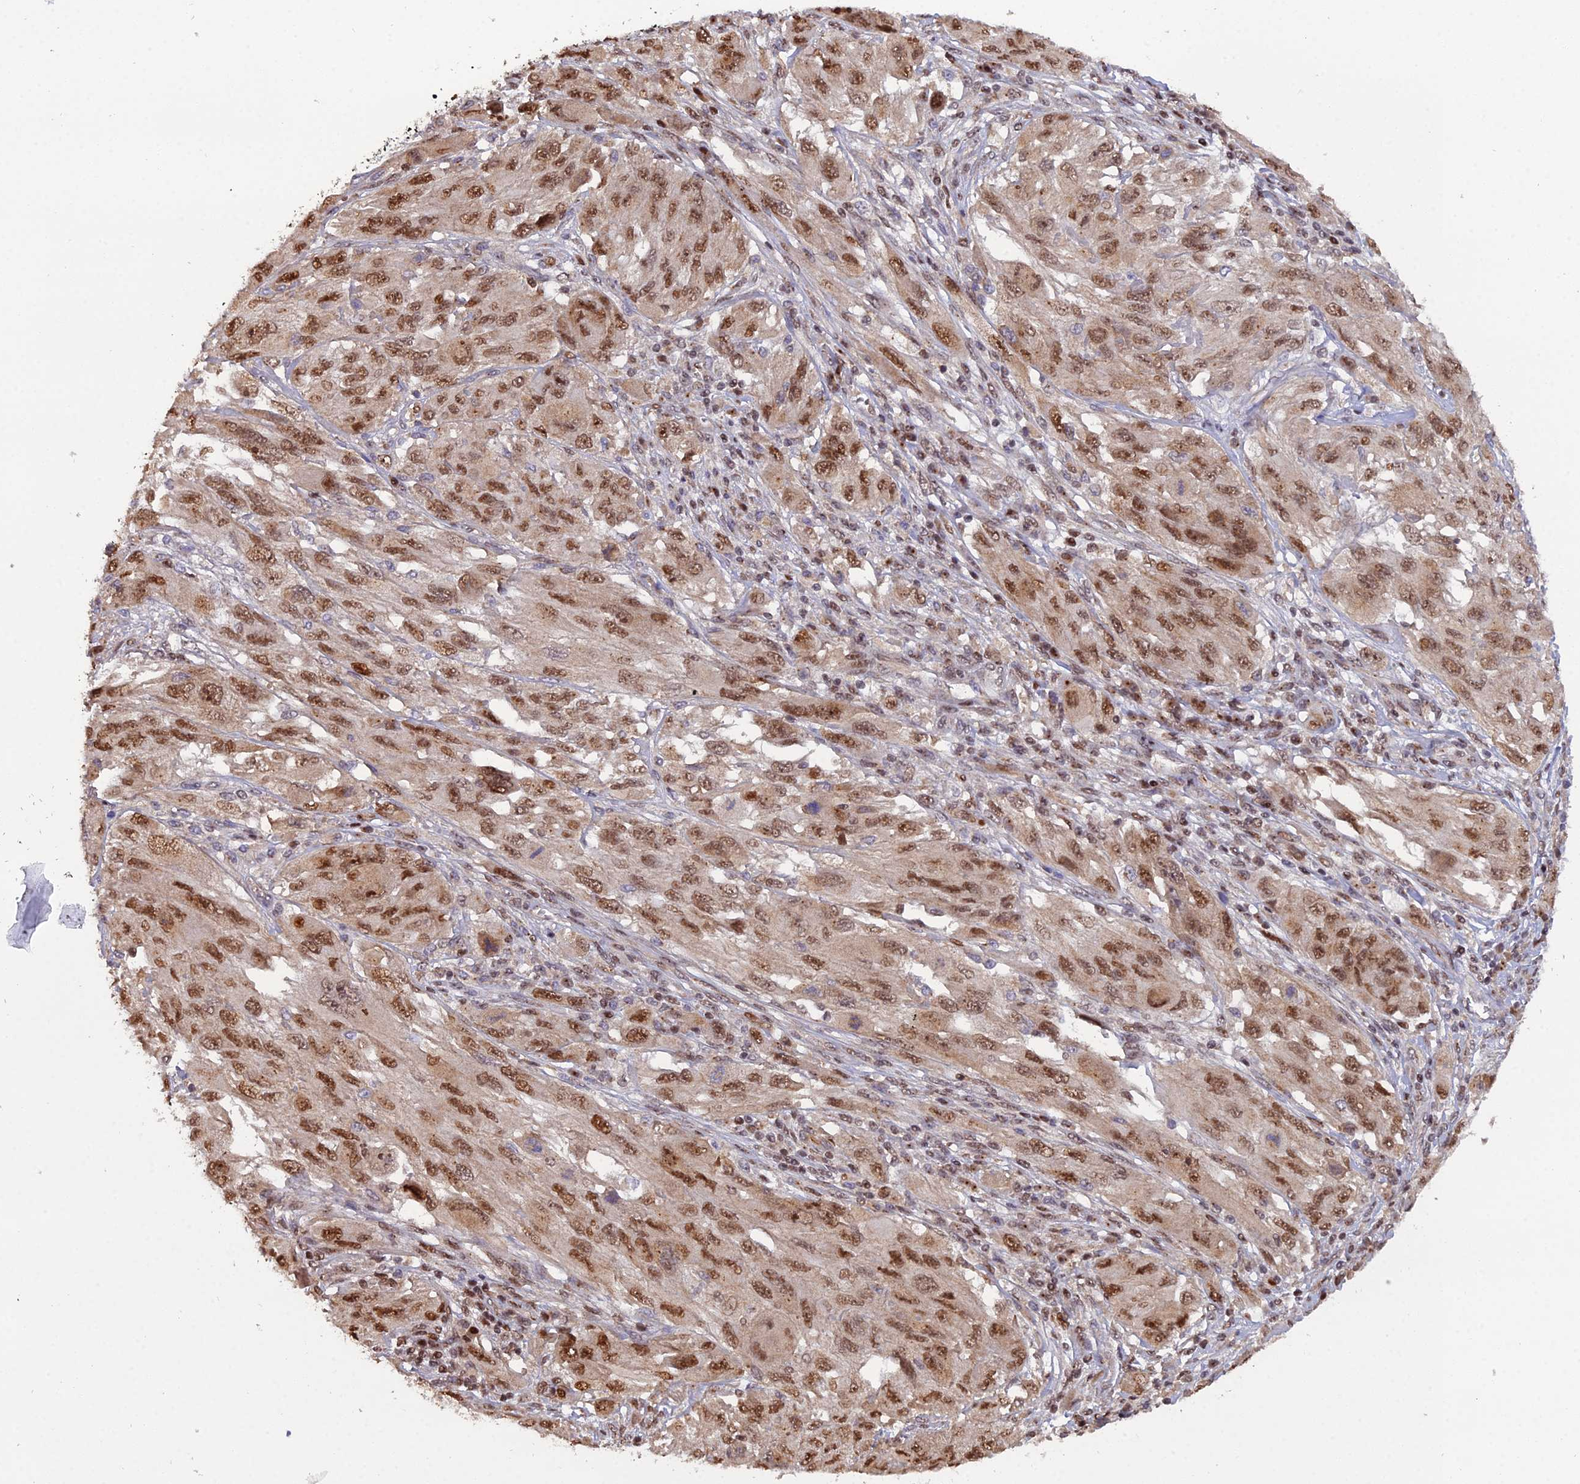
{"staining": {"intensity": "moderate", "quantity": ">75%", "location": "nuclear"}, "tissue": "melanoma", "cell_type": "Tumor cells", "image_type": "cancer", "snomed": [{"axis": "morphology", "description": "Malignant melanoma, NOS"}, {"axis": "topography", "description": "Skin"}], "caption": "The image demonstrates a brown stain indicating the presence of a protein in the nuclear of tumor cells in melanoma. (DAB (3,3'-diaminobenzidine) = brown stain, brightfield microscopy at high magnification).", "gene": "ARL2", "patient": {"sex": "female", "age": 91}}